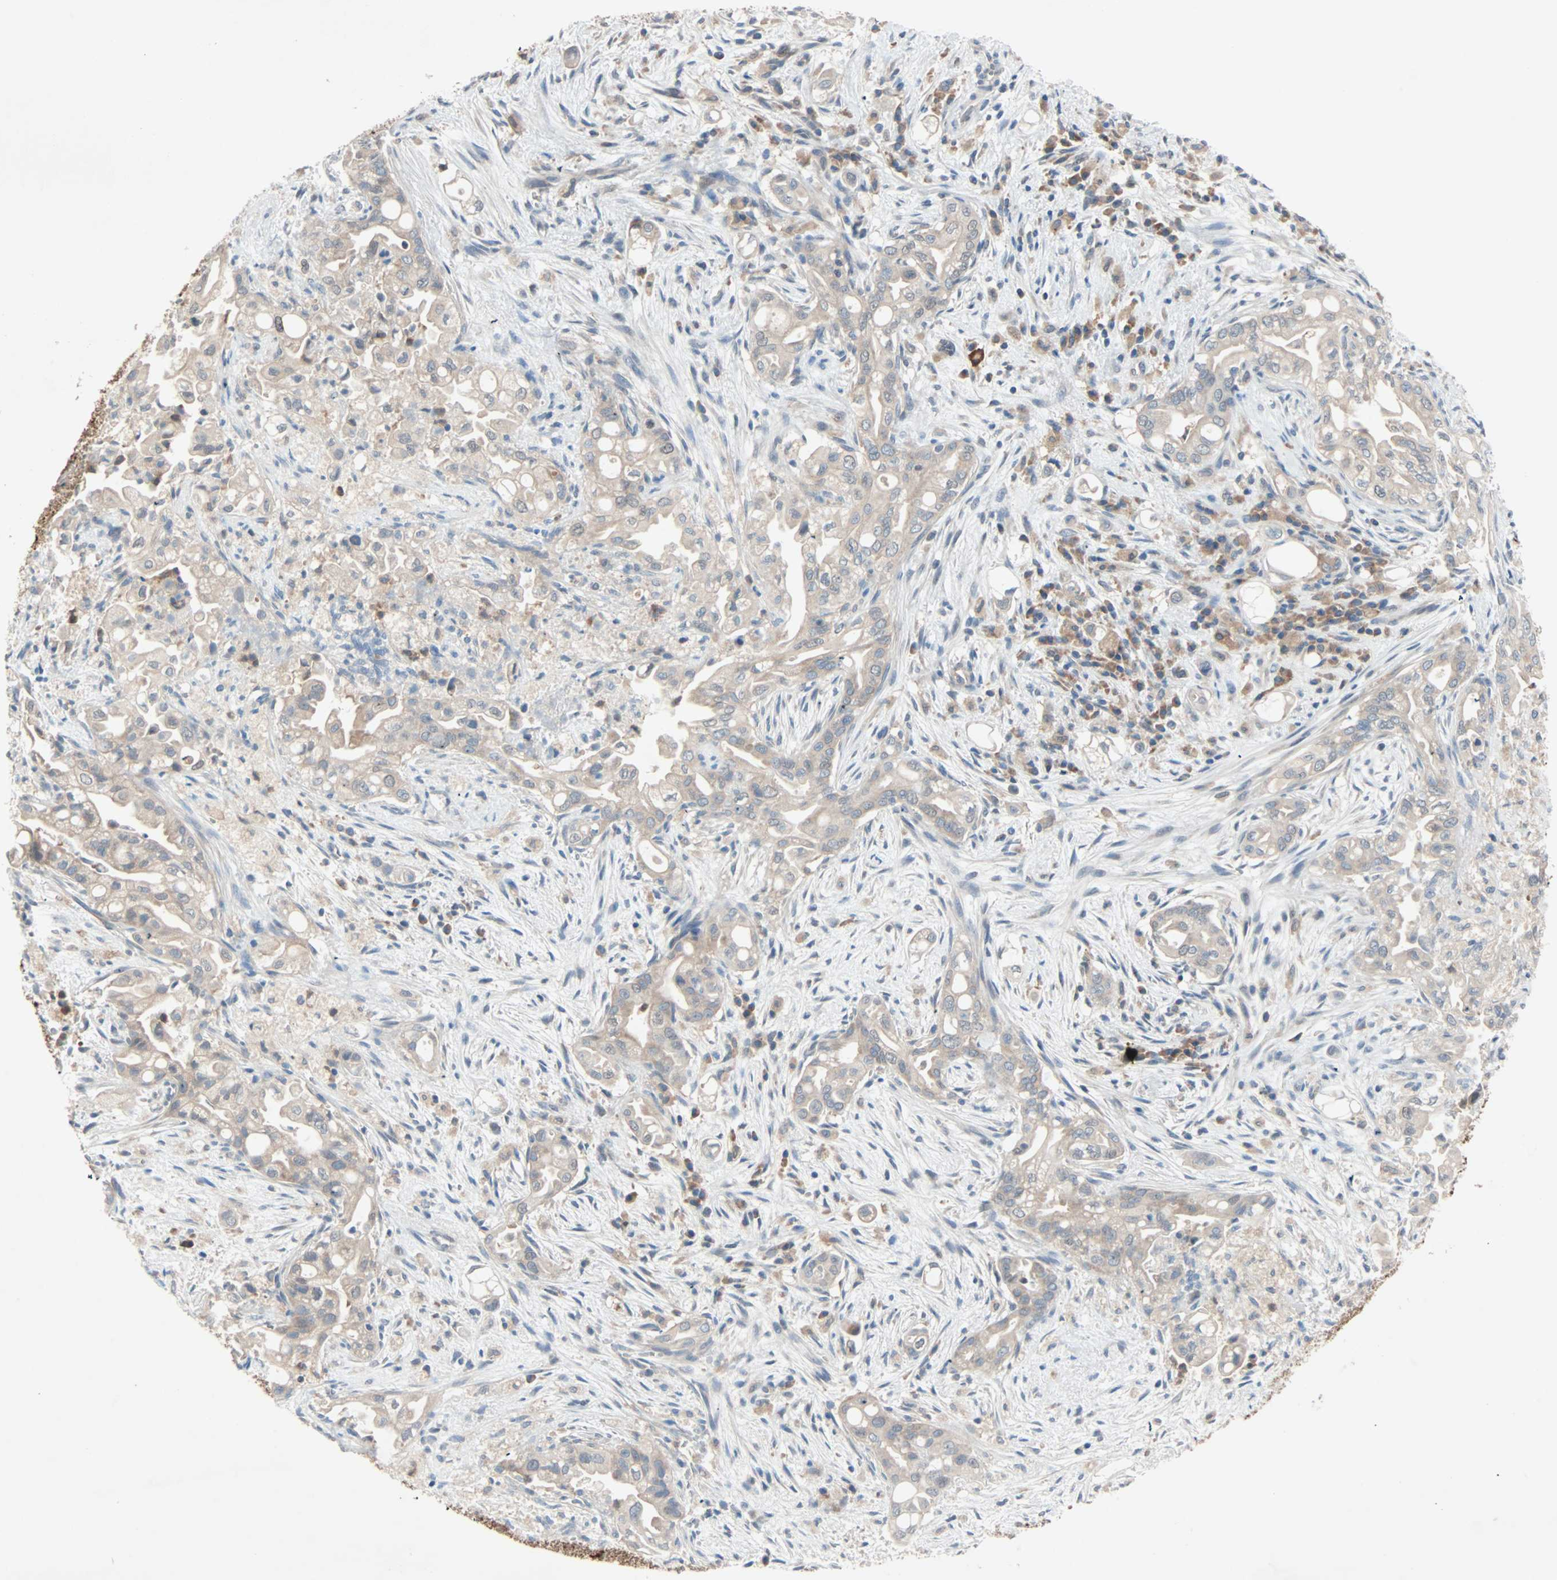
{"staining": {"intensity": "weak", "quantity": "25%-75%", "location": "cytoplasmic/membranous"}, "tissue": "liver cancer", "cell_type": "Tumor cells", "image_type": "cancer", "snomed": [{"axis": "morphology", "description": "Cholangiocarcinoma"}, {"axis": "topography", "description": "Liver"}], "caption": "A brown stain highlights weak cytoplasmic/membranous positivity of a protein in human liver cholangiocarcinoma tumor cells.", "gene": "SMIM8", "patient": {"sex": "female", "age": 68}}